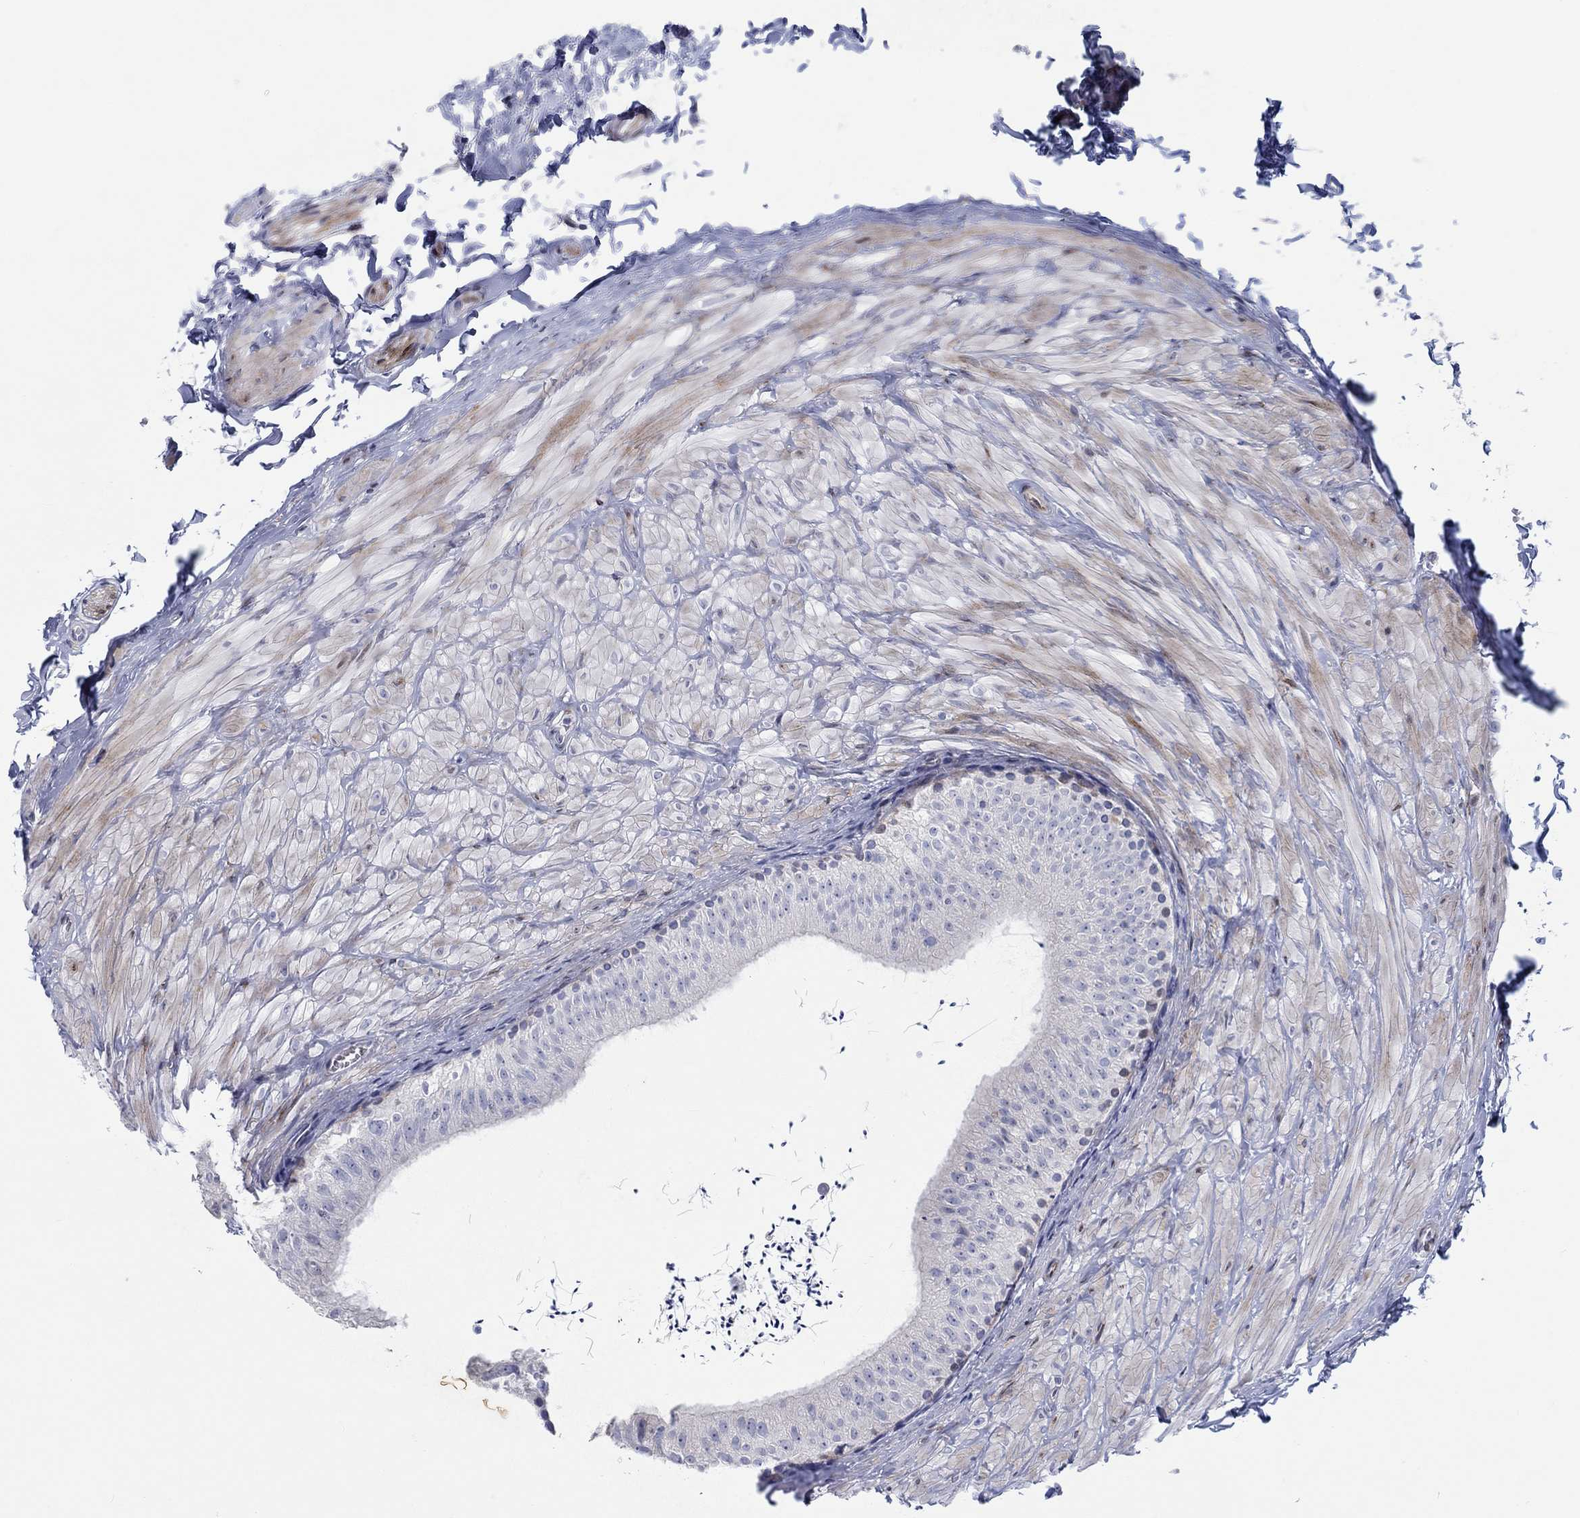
{"staining": {"intensity": "negative", "quantity": "none", "location": "none"}, "tissue": "epididymis", "cell_type": "Glandular cells", "image_type": "normal", "snomed": [{"axis": "morphology", "description": "Normal tissue, NOS"}, {"axis": "topography", "description": "Epididymis"}], "caption": "IHC image of unremarkable human epididymis stained for a protein (brown), which reveals no positivity in glandular cells.", "gene": "ARHGAP36", "patient": {"sex": "male", "age": 32}}